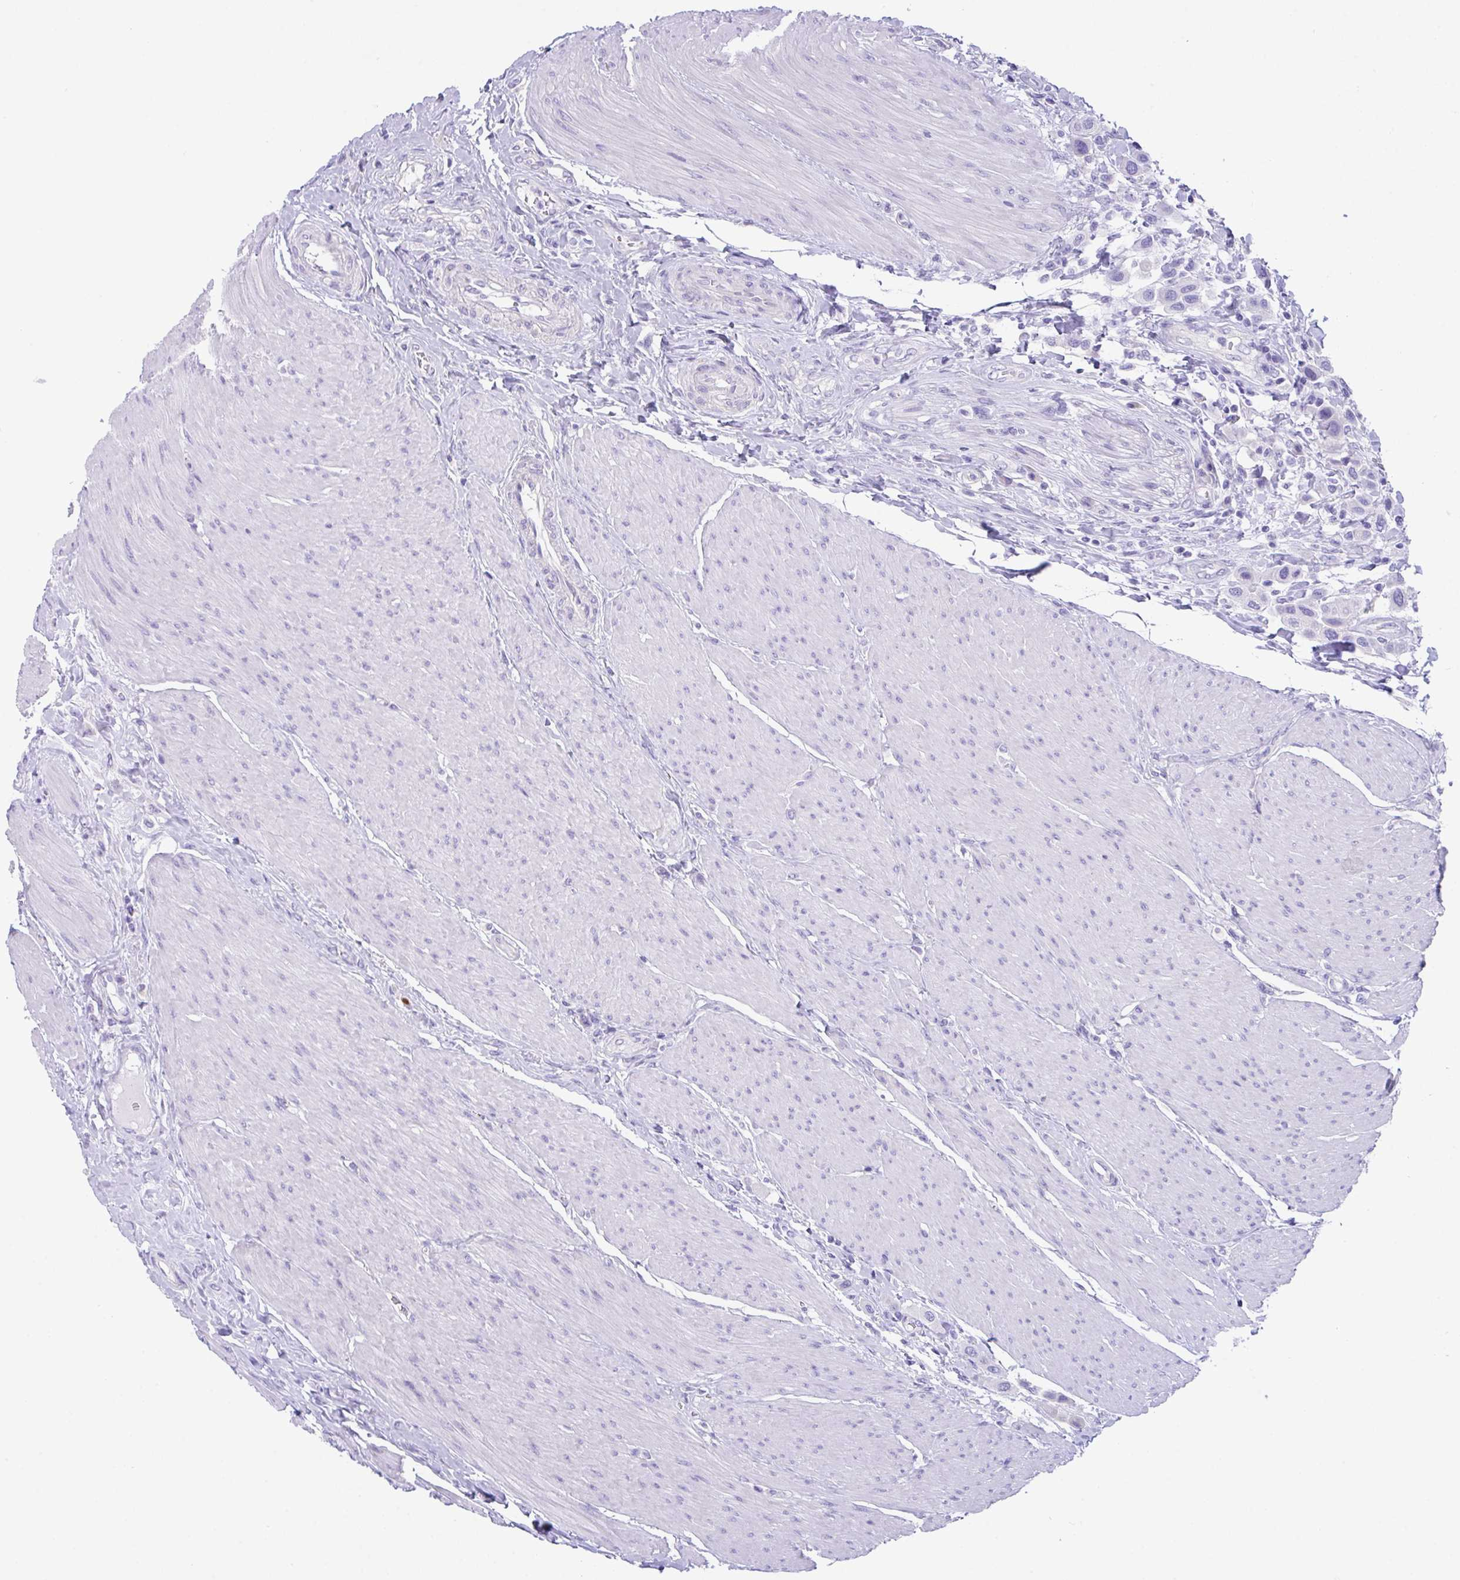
{"staining": {"intensity": "negative", "quantity": "none", "location": "none"}, "tissue": "urothelial cancer", "cell_type": "Tumor cells", "image_type": "cancer", "snomed": [{"axis": "morphology", "description": "Urothelial carcinoma, High grade"}, {"axis": "topography", "description": "Urinary bladder"}], "caption": "Urothelial cancer stained for a protein using immunohistochemistry reveals no staining tumor cells.", "gene": "TMEM106B", "patient": {"sex": "male", "age": 50}}